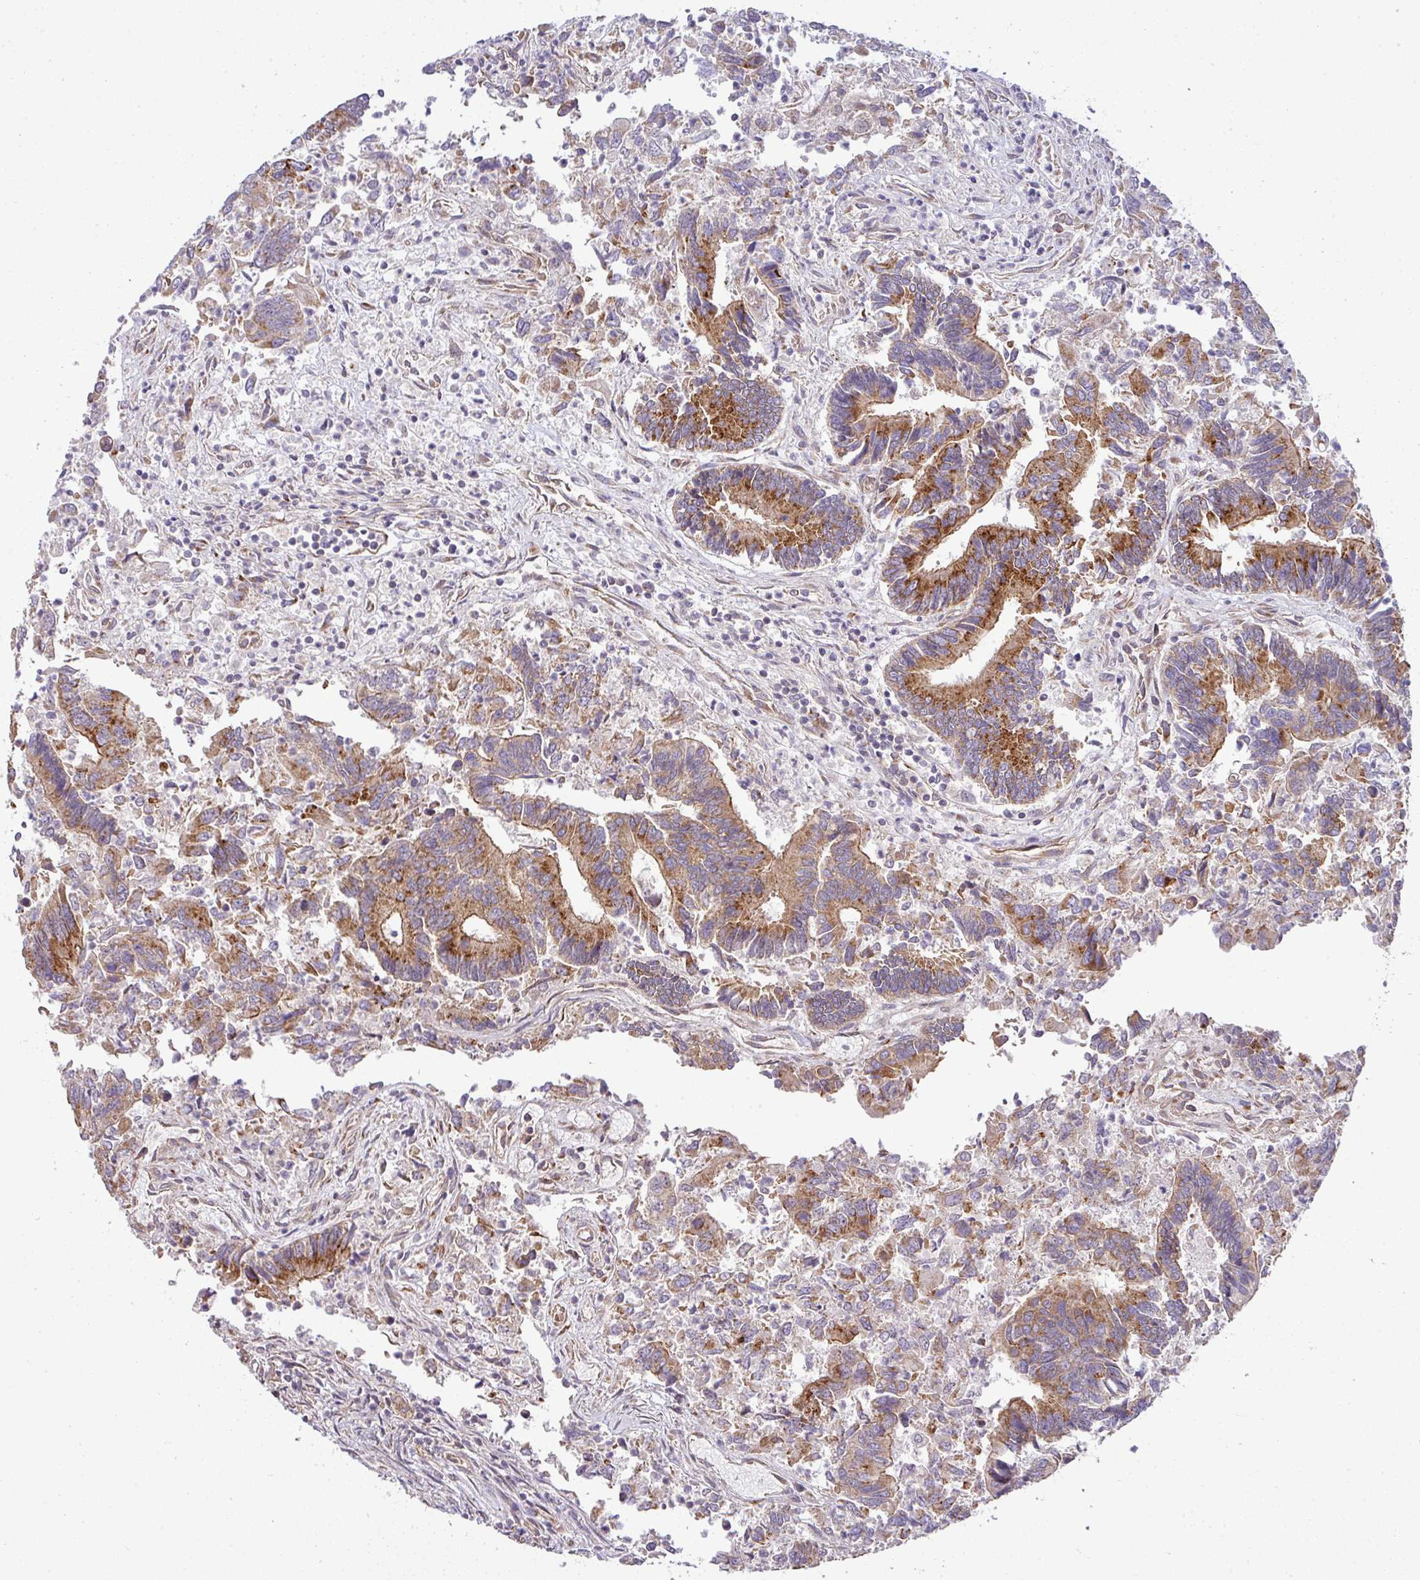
{"staining": {"intensity": "strong", "quantity": ">75%", "location": "cytoplasmic/membranous"}, "tissue": "colorectal cancer", "cell_type": "Tumor cells", "image_type": "cancer", "snomed": [{"axis": "morphology", "description": "Adenocarcinoma, NOS"}, {"axis": "topography", "description": "Colon"}], "caption": "Immunohistochemistry of adenocarcinoma (colorectal) demonstrates high levels of strong cytoplasmic/membranous staining in about >75% of tumor cells. (DAB IHC with brightfield microscopy, high magnification).", "gene": "TIMMDC1", "patient": {"sex": "female", "age": 67}}